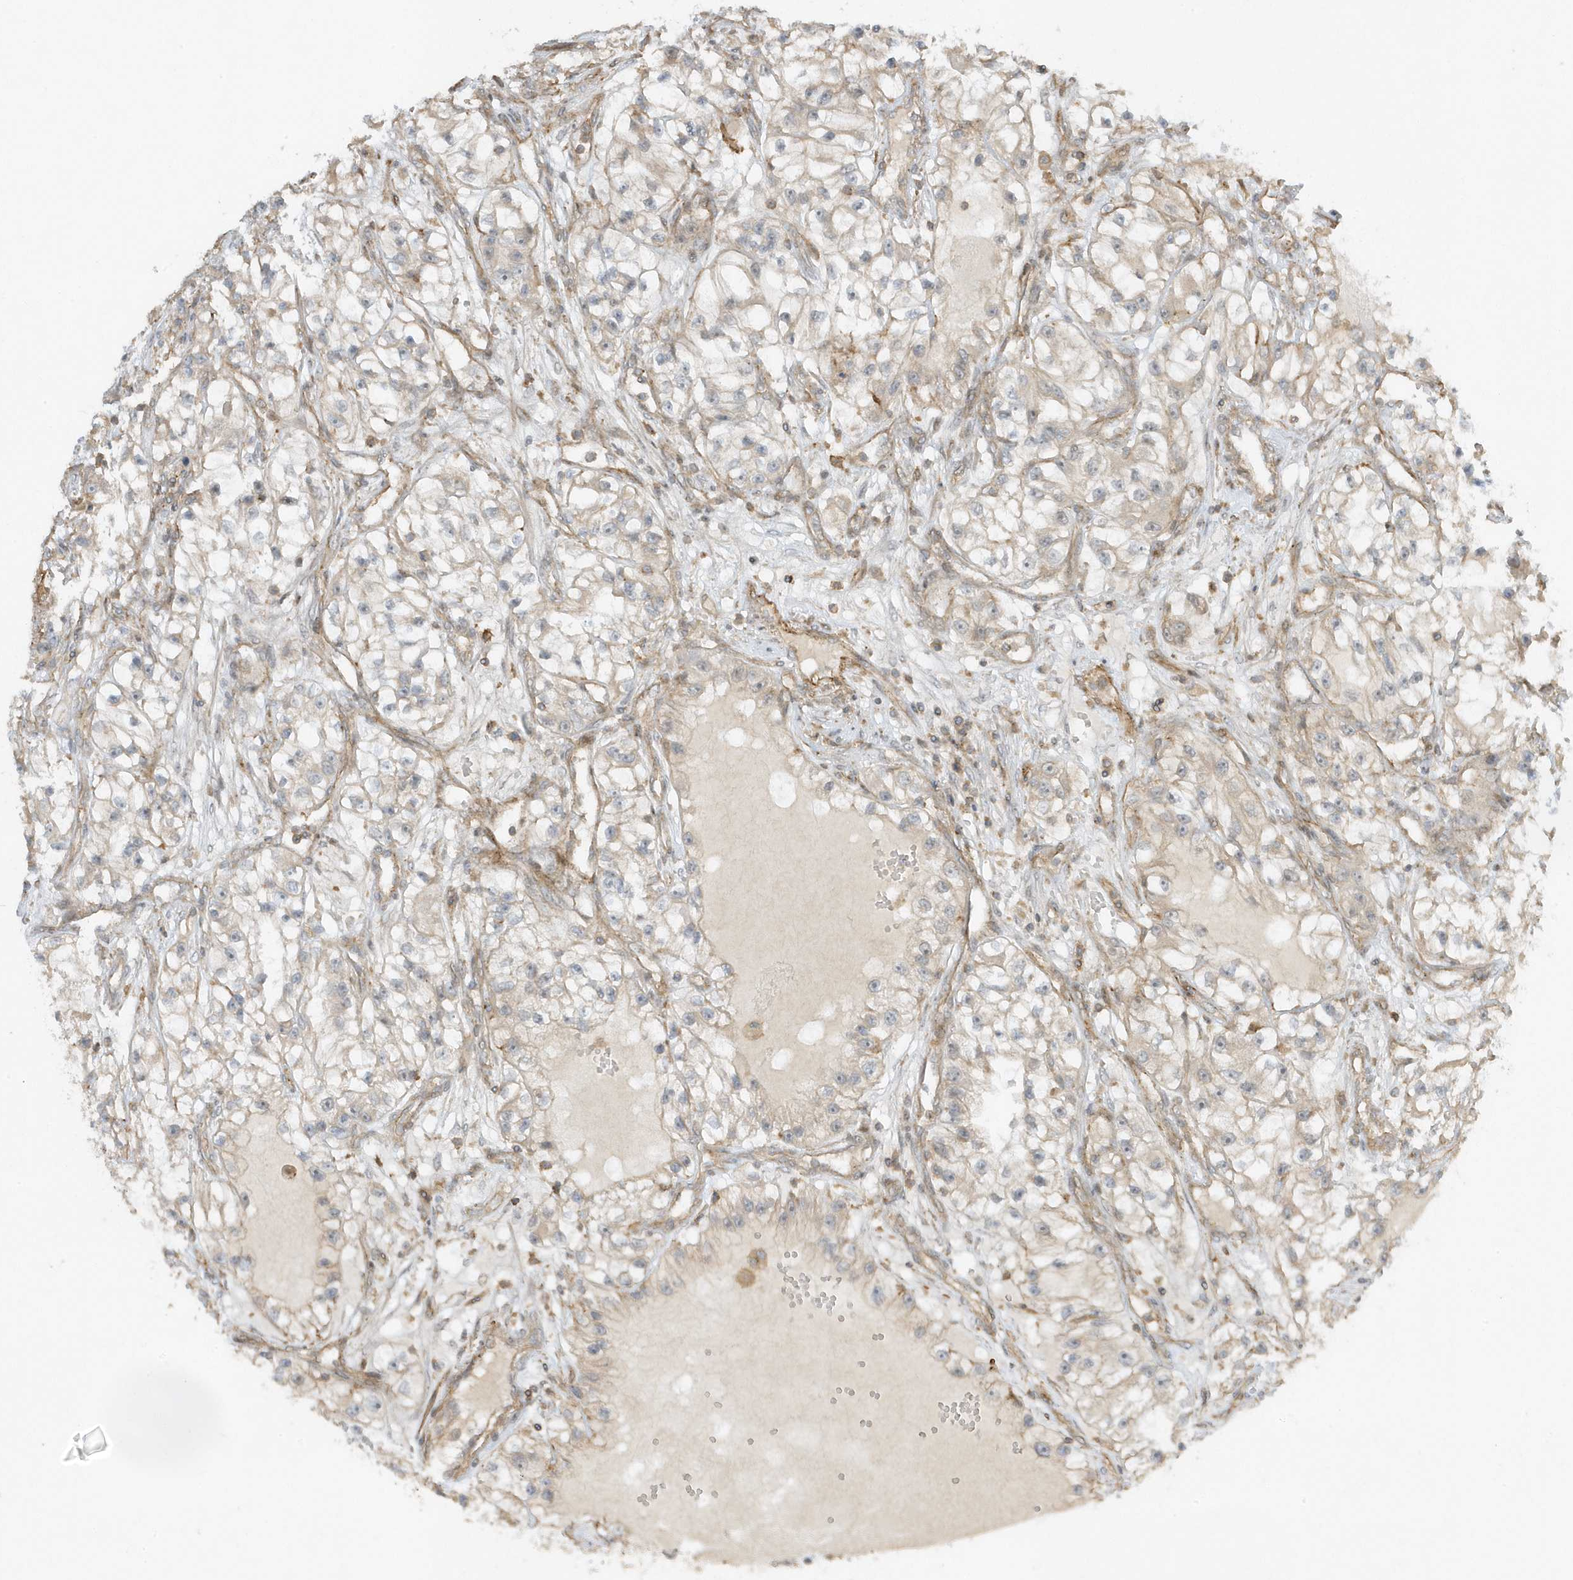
{"staining": {"intensity": "weak", "quantity": "<25%", "location": "cytoplasmic/membranous"}, "tissue": "renal cancer", "cell_type": "Tumor cells", "image_type": "cancer", "snomed": [{"axis": "morphology", "description": "Adenocarcinoma, NOS"}, {"axis": "topography", "description": "Kidney"}], "caption": "IHC photomicrograph of neoplastic tissue: renal cancer stained with DAB demonstrates no significant protein expression in tumor cells.", "gene": "ZBTB8A", "patient": {"sex": "female", "age": 57}}